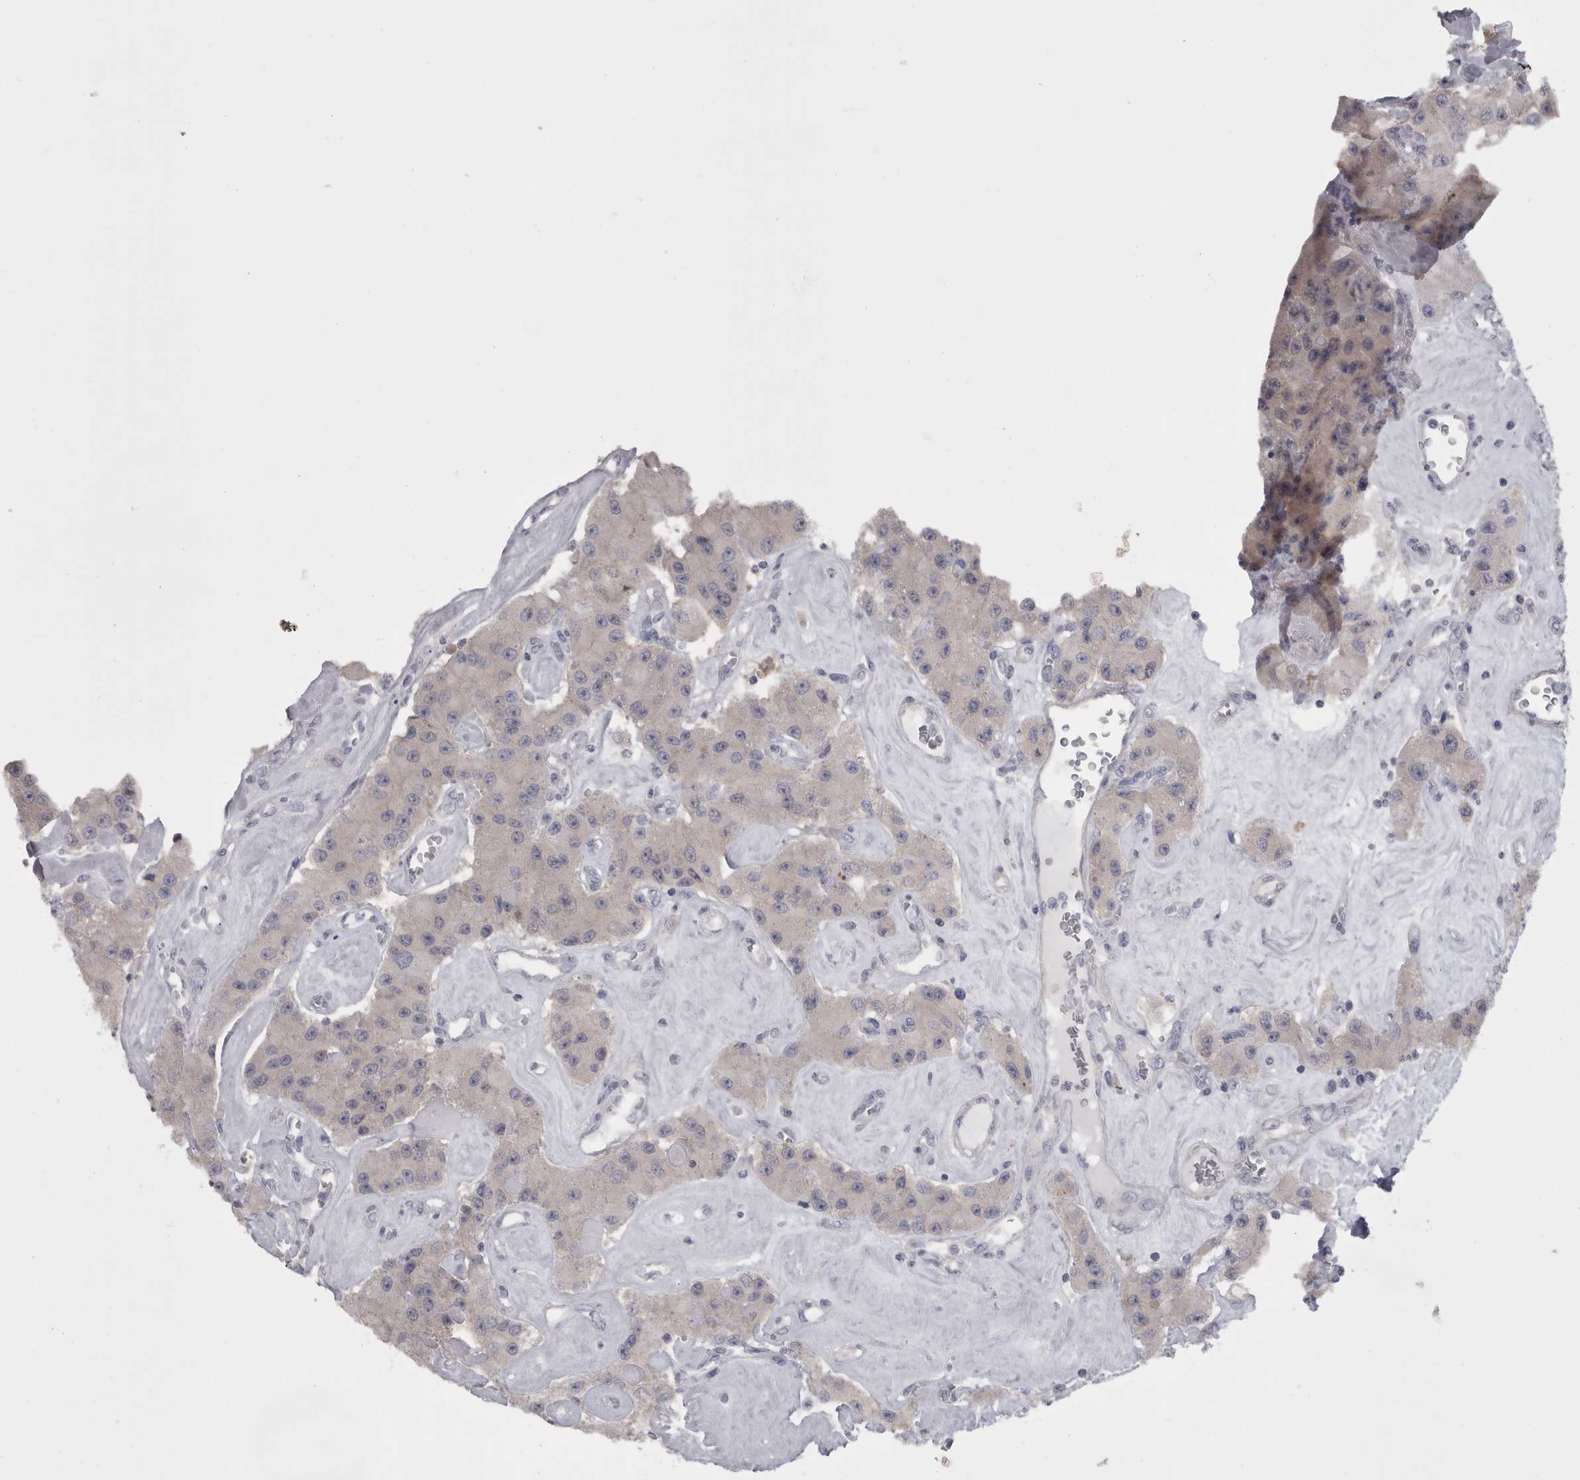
{"staining": {"intensity": "weak", "quantity": "<25%", "location": "cytoplasmic/membranous"}, "tissue": "carcinoid", "cell_type": "Tumor cells", "image_type": "cancer", "snomed": [{"axis": "morphology", "description": "Carcinoid, malignant, NOS"}, {"axis": "topography", "description": "Pancreas"}], "caption": "Immunohistochemistry of human carcinoid displays no staining in tumor cells.", "gene": "CAMK2D", "patient": {"sex": "male", "age": 41}}